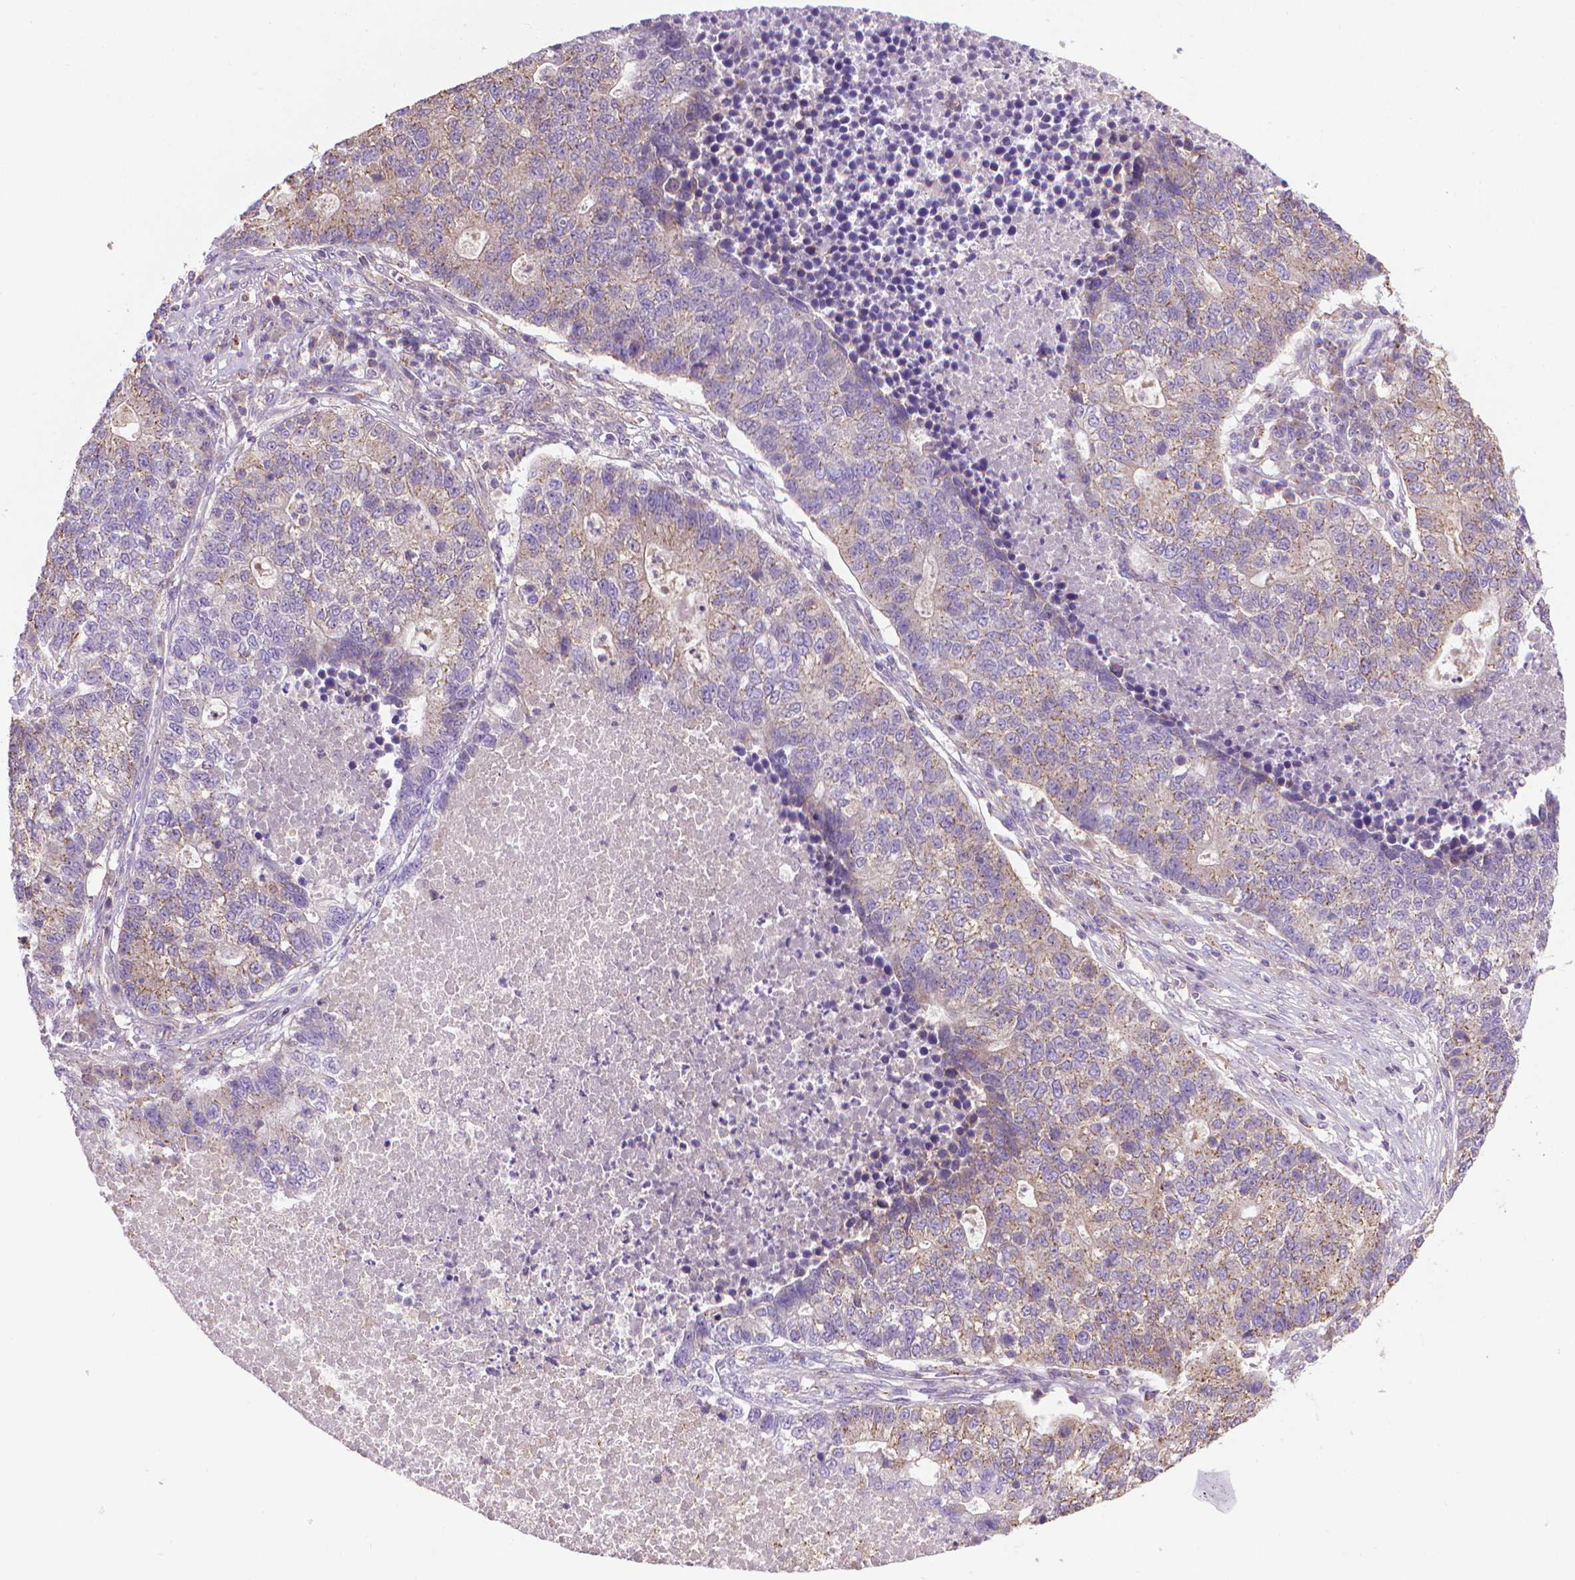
{"staining": {"intensity": "weak", "quantity": "<25%", "location": "cytoplasmic/membranous"}, "tissue": "lung cancer", "cell_type": "Tumor cells", "image_type": "cancer", "snomed": [{"axis": "morphology", "description": "Adenocarcinoma, NOS"}, {"axis": "topography", "description": "Lung"}], "caption": "Human lung cancer (adenocarcinoma) stained for a protein using immunohistochemistry demonstrates no staining in tumor cells.", "gene": "SLC51B", "patient": {"sex": "male", "age": 57}}